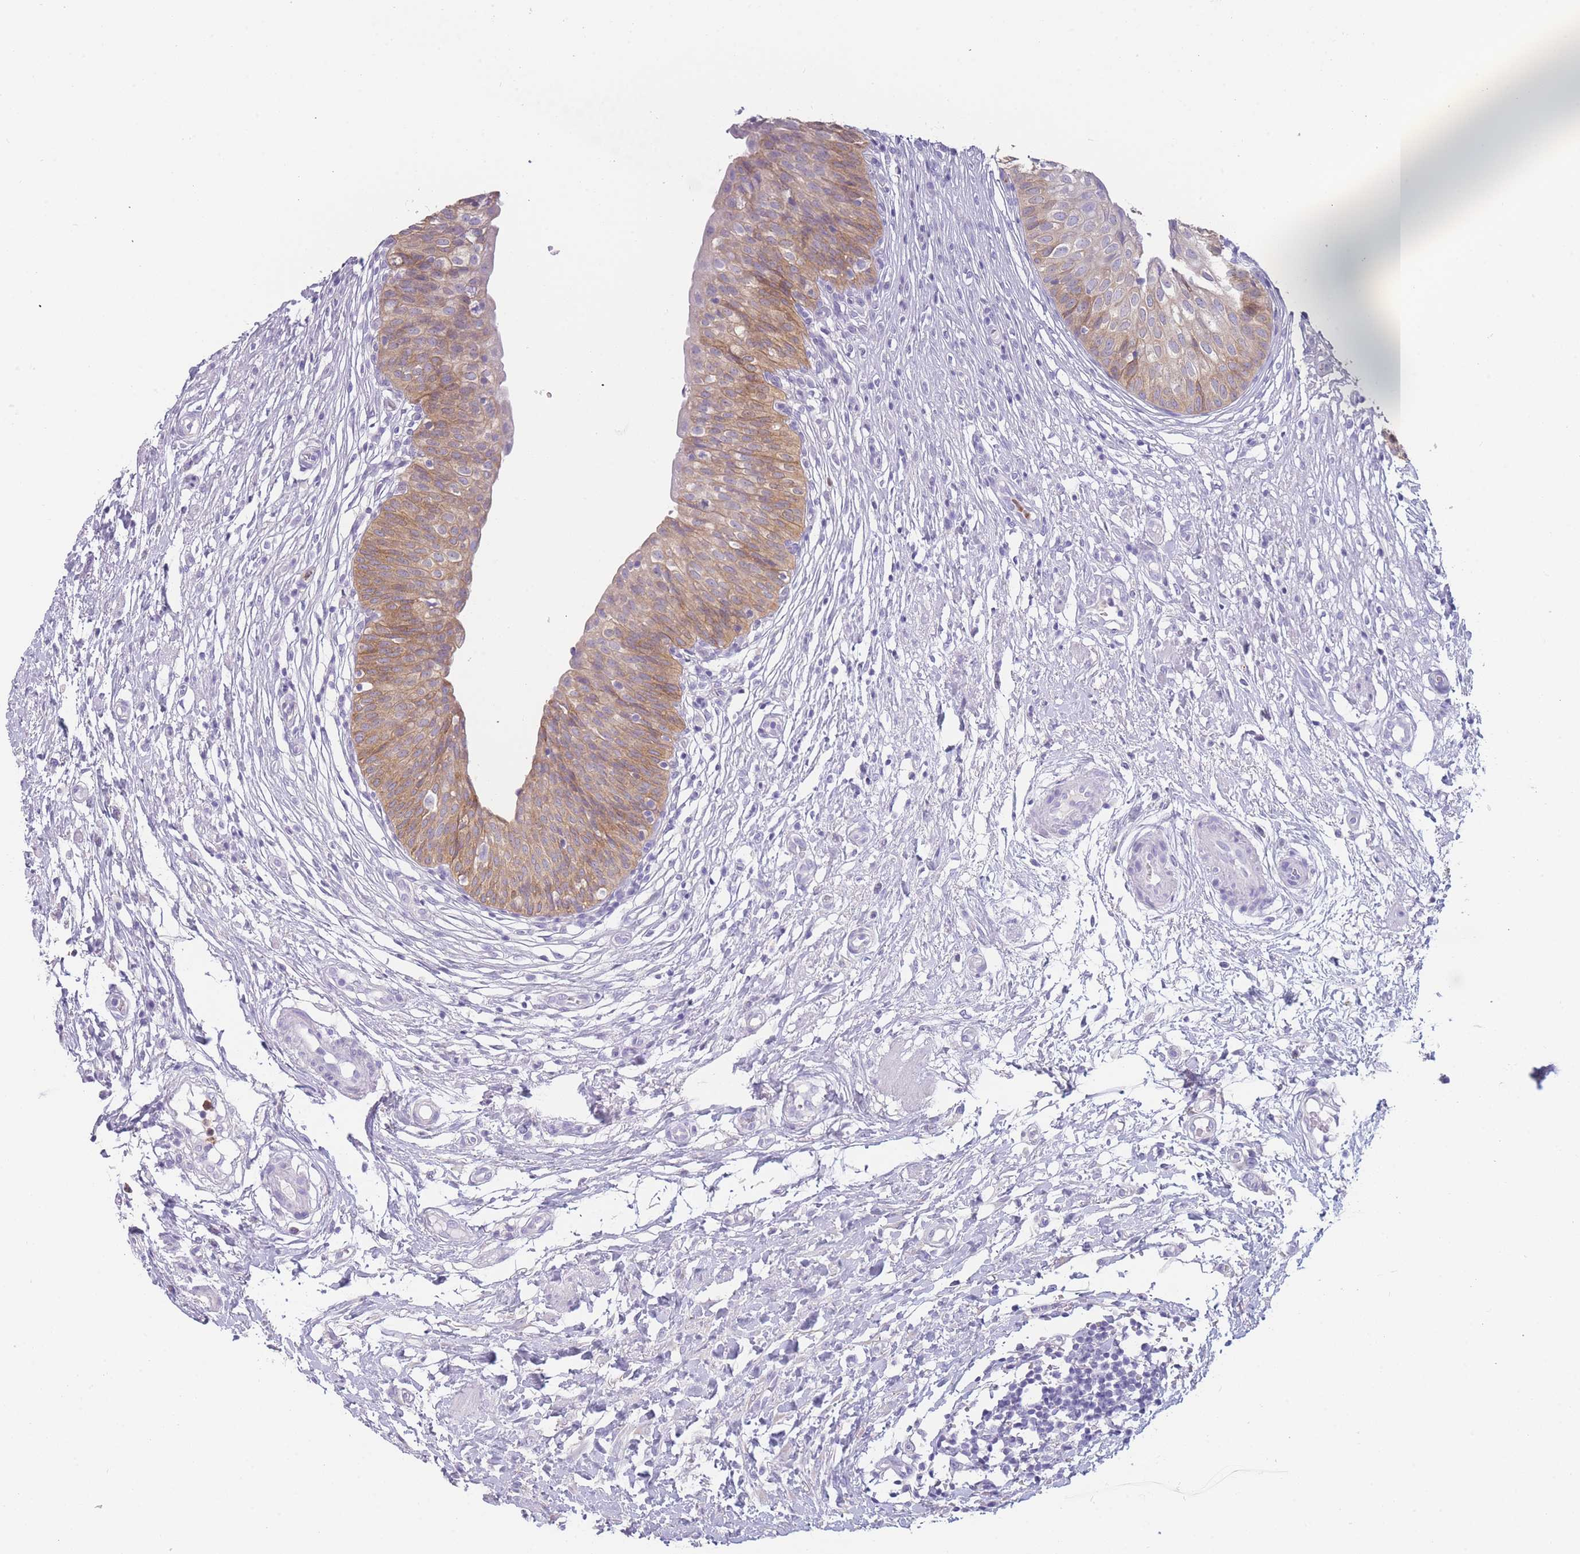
{"staining": {"intensity": "moderate", "quantity": "25%-75%", "location": "cytoplasmic/membranous"}, "tissue": "urinary bladder", "cell_type": "Urothelial cells", "image_type": "normal", "snomed": [{"axis": "morphology", "description": "Normal tissue, NOS"}, {"axis": "topography", "description": "Urinary bladder"}], "caption": "Immunohistochemistry (IHC) staining of normal urinary bladder, which demonstrates medium levels of moderate cytoplasmic/membranous positivity in approximately 25%-75% of urothelial cells indicating moderate cytoplasmic/membranous protein expression. The staining was performed using DAB (brown) for protein detection and nuclei were counterstained in hematoxylin (blue).", "gene": "ZNF627", "patient": {"sex": "male", "age": 55}}